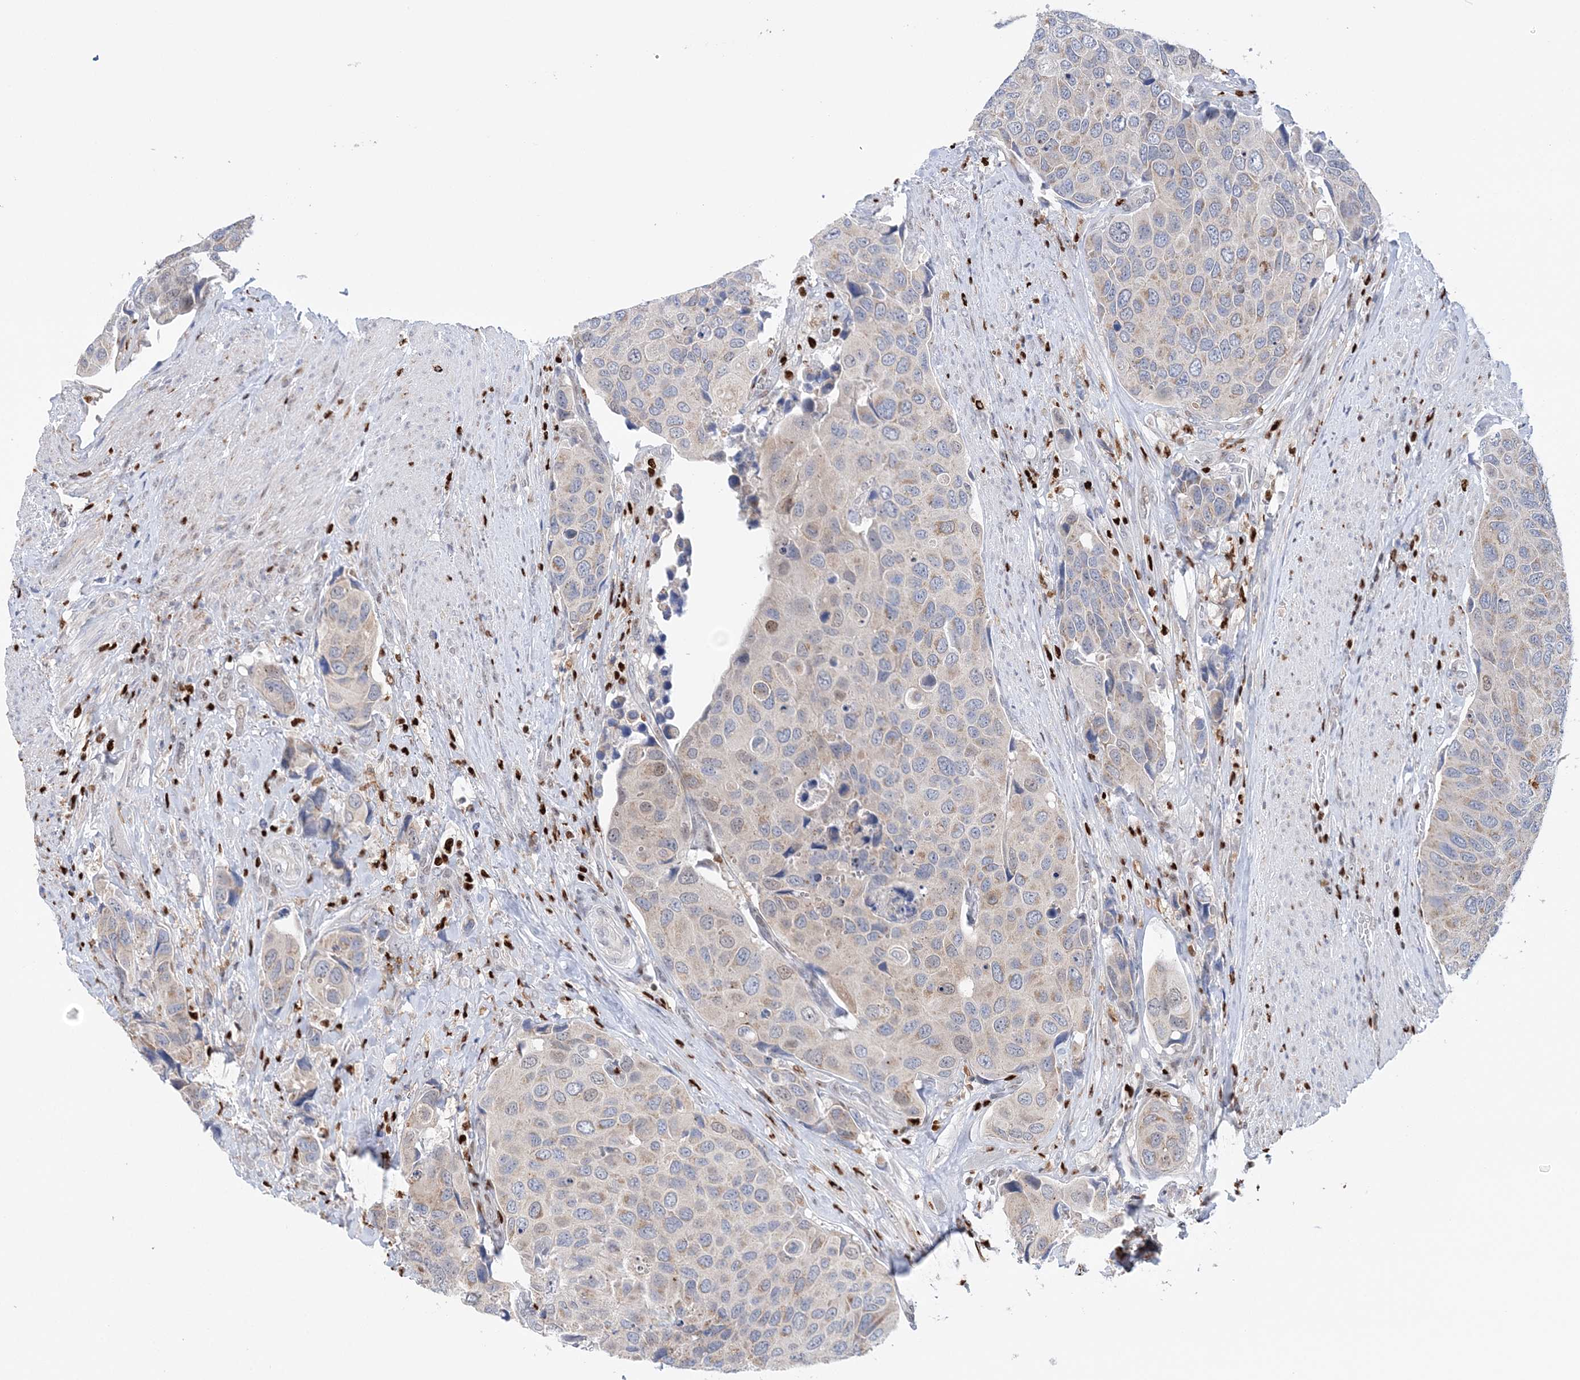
{"staining": {"intensity": "weak", "quantity": "<25%", "location": "cytoplasmic/membranous"}, "tissue": "urothelial cancer", "cell_type": "Tumor cells", "image_type": "cancer", "snomed": [{"axis": "morphology", "description": "Urothelial carcinoma, High grade"}, {"axis": "topography", "description": "Urinary bladder"}], "caption": "Tumor cells show no significant protein expression in urothelial cancer. The staining is performed using DAB (3,3'-diaminobenzidine) brown chromogen with nuclei counter-stained in using hematoxylin.", "gene": "NIT2", "patient": {"sex": "male", "age": 74}}